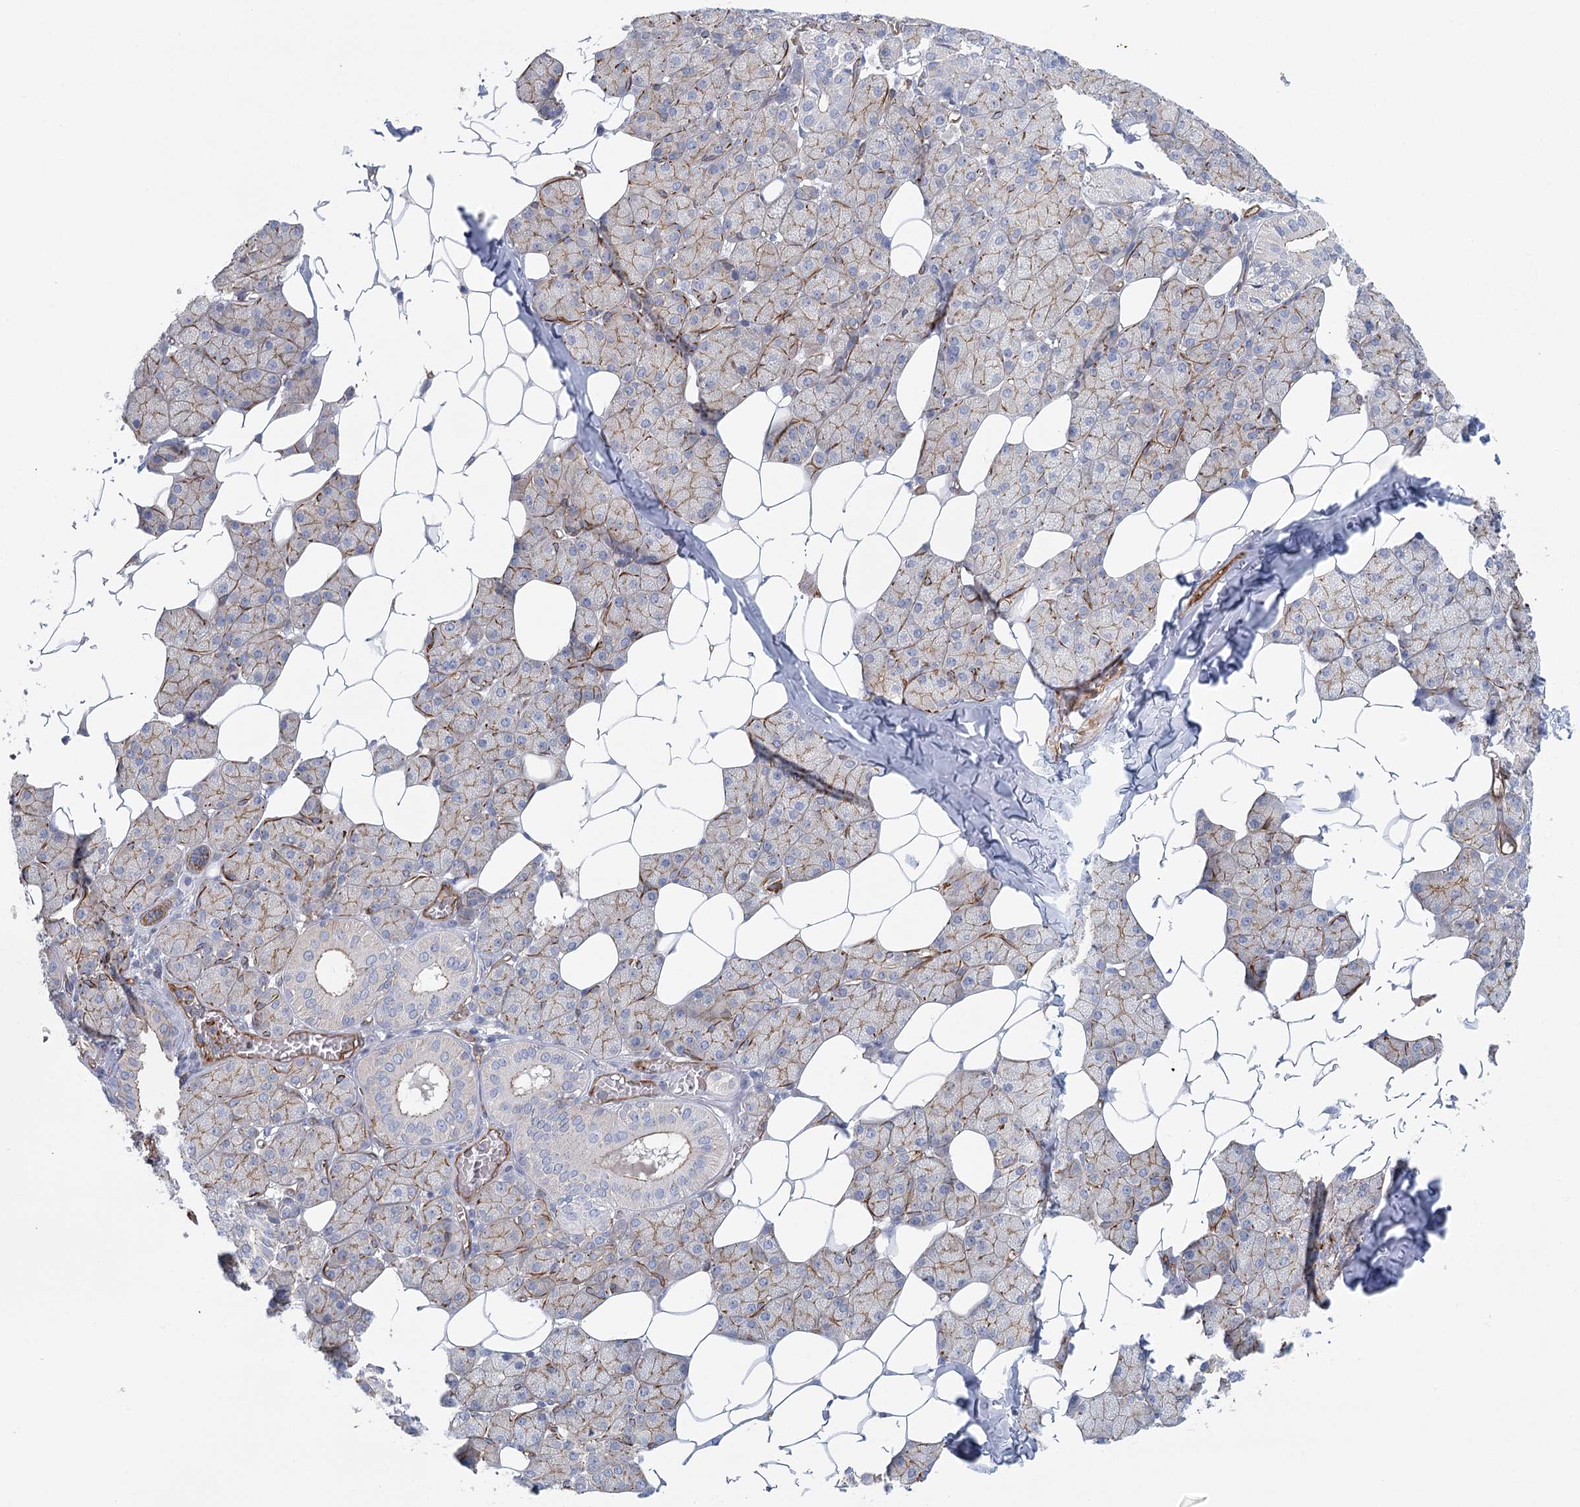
{"staining": {"intensity": "weak", "quantity": "25%-75%", "location": "cytoplasmic/membranous"}, "tissue": "salivary gland", "cell_type": "Glandular cells", "image_type": "normal", "snomed": [{"axis": "morphology", "description": "Normal tissue, NOS"}, {"axis": "topography", "description": "Salivary gland"}], "caption": "This histopathology image exhibits immunohistochemistry (IHC) staining of unremarkable salivary gland, with low weak cytoplasmic/membranous staining in about 25%-75% of glandular cells.", "gene": "IFT46", "patient": {"sex": "female", "age": 33}}